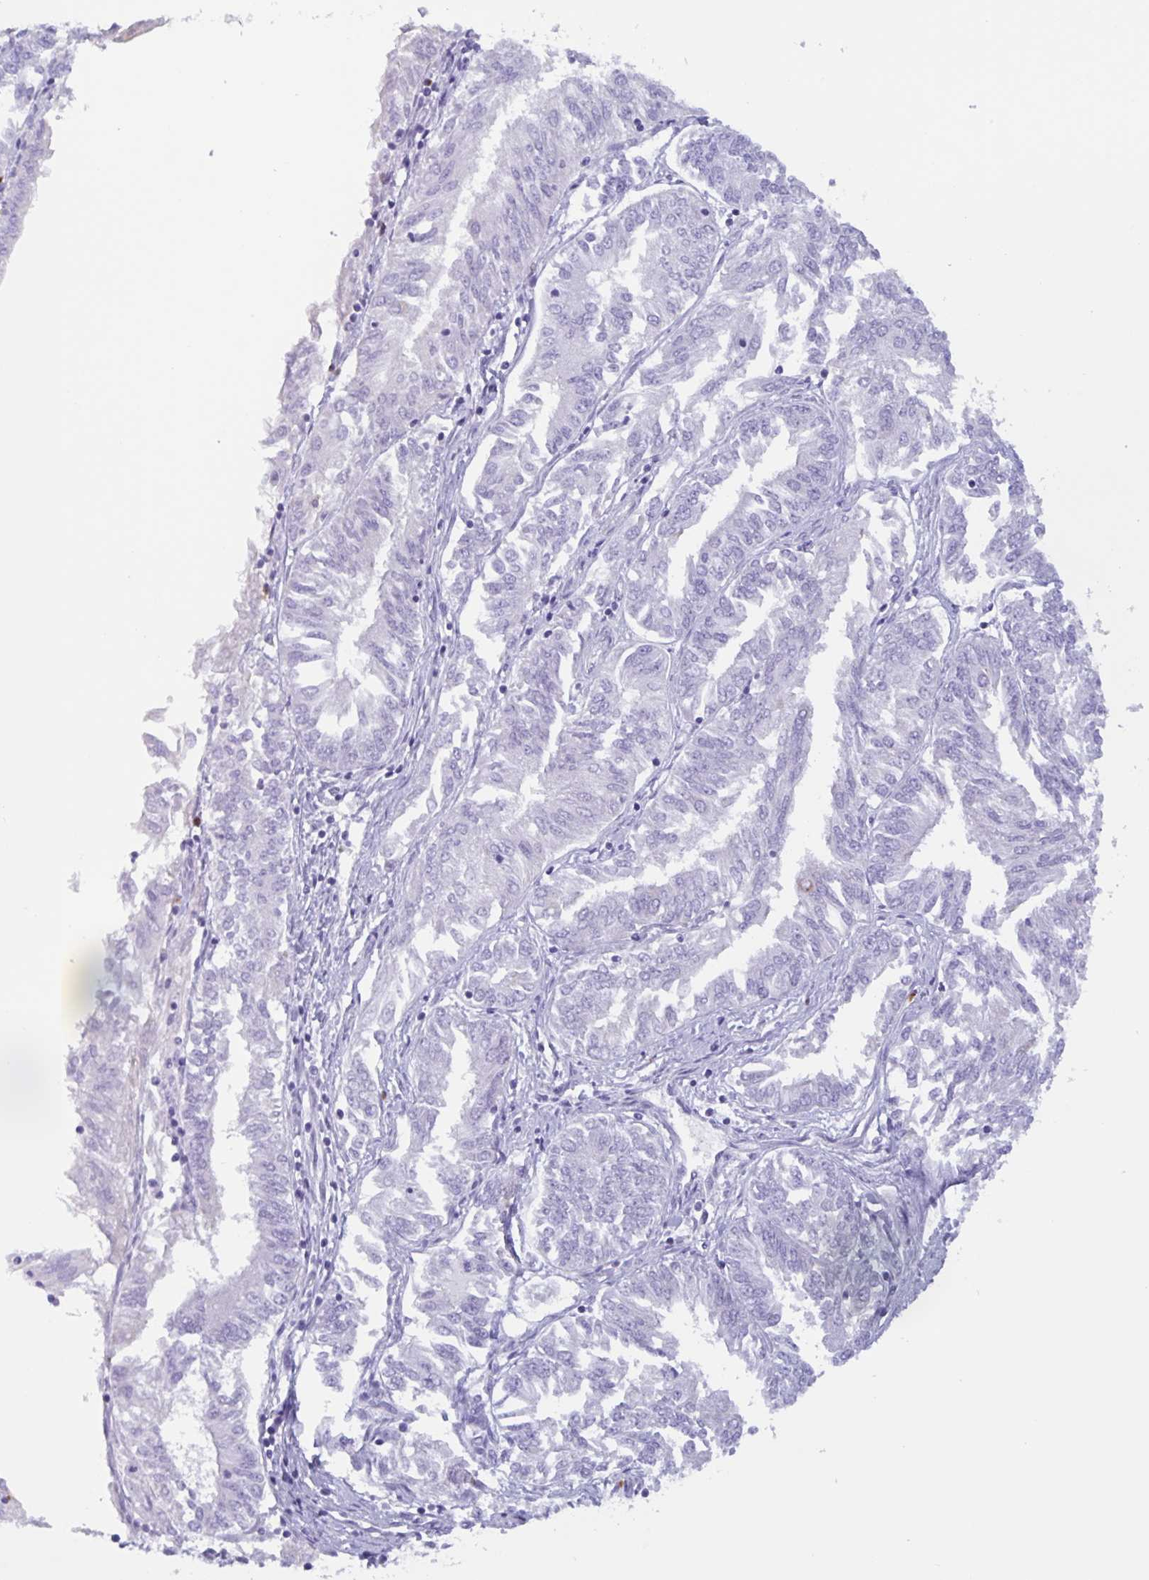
{"staining": {"intensity": "negative", "quantity": "none", "location": "none"}, "tissue": "endometrial cancer", "cell_type": "Tumor cells", "image_type": "cancer", "snomed": [{"axis": "morphology", "description": "Adenocarcinoma, NOS"}, {"axis": "topography", "description": "Endometrium"}], "caption": "A high-resolution photomicrograph shows IHC staining of endometrial cancer, which shows no significant expression in tumor cells.", "gene": "DTWD2", "patient": {"sex": "female", "age": 58}}